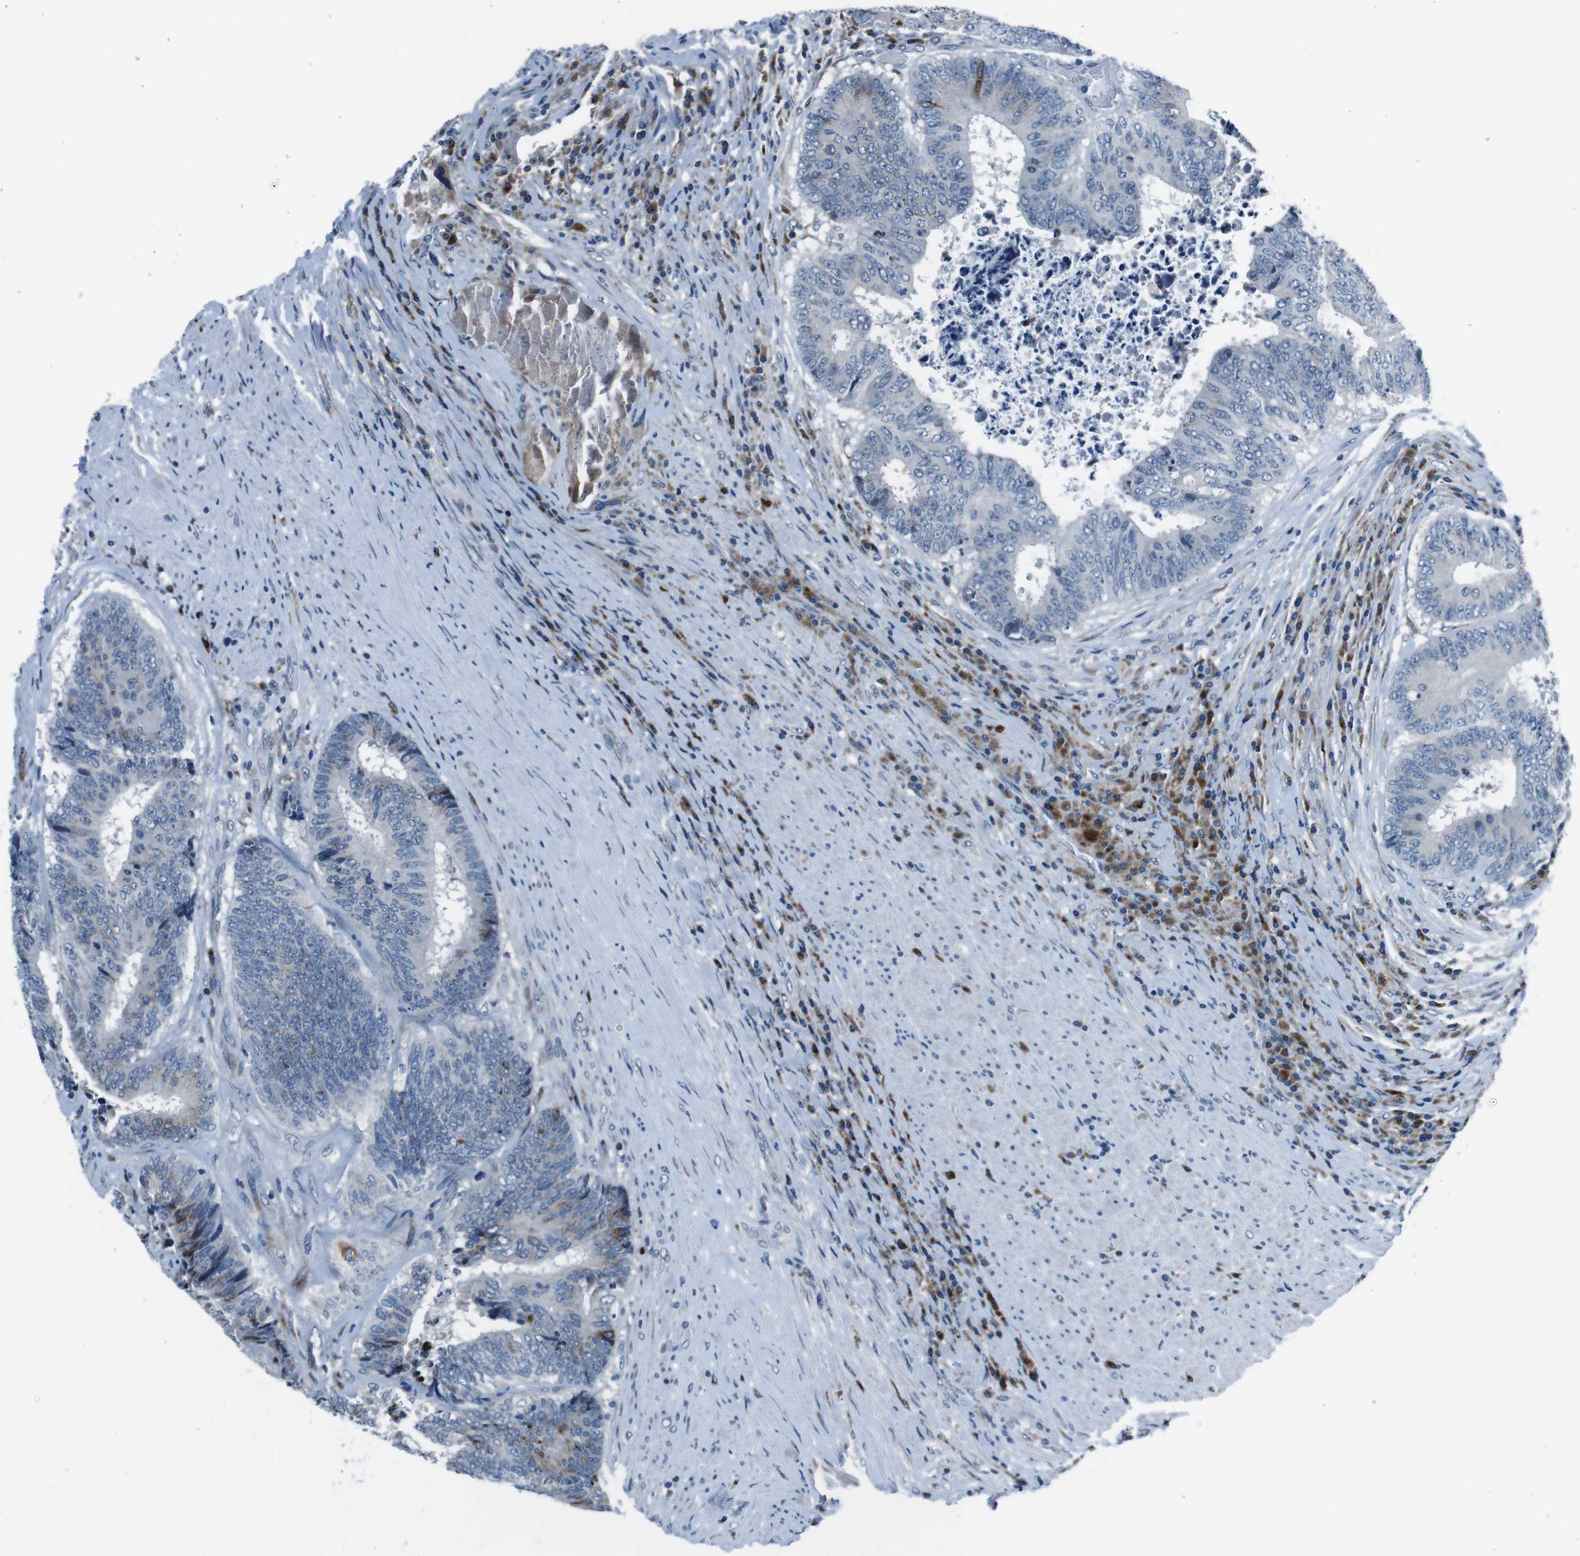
{"staining": {"intensity": "negative", "quantity": "none", "location": "none"}, "tissue": "colorectal cancer", "cell_type": "Tumor cells", "image_type": "cancer", "snomed": [{"axis": "morphology", "description": "Adenocarcinoma, NOS"}, {"axis": "topography", "description": "Rectum"}], "caption": "Immunohistochemistry (IHC) micrograph of neoplastic tissue: human adenocarcinoma (colorectal) stained with DAB demonstrates no significant protein staining in tumor cells. (DAB IHC, high magnification).", "gene": "NUCB2", "patient": {"sex": "male", "age": 72}}